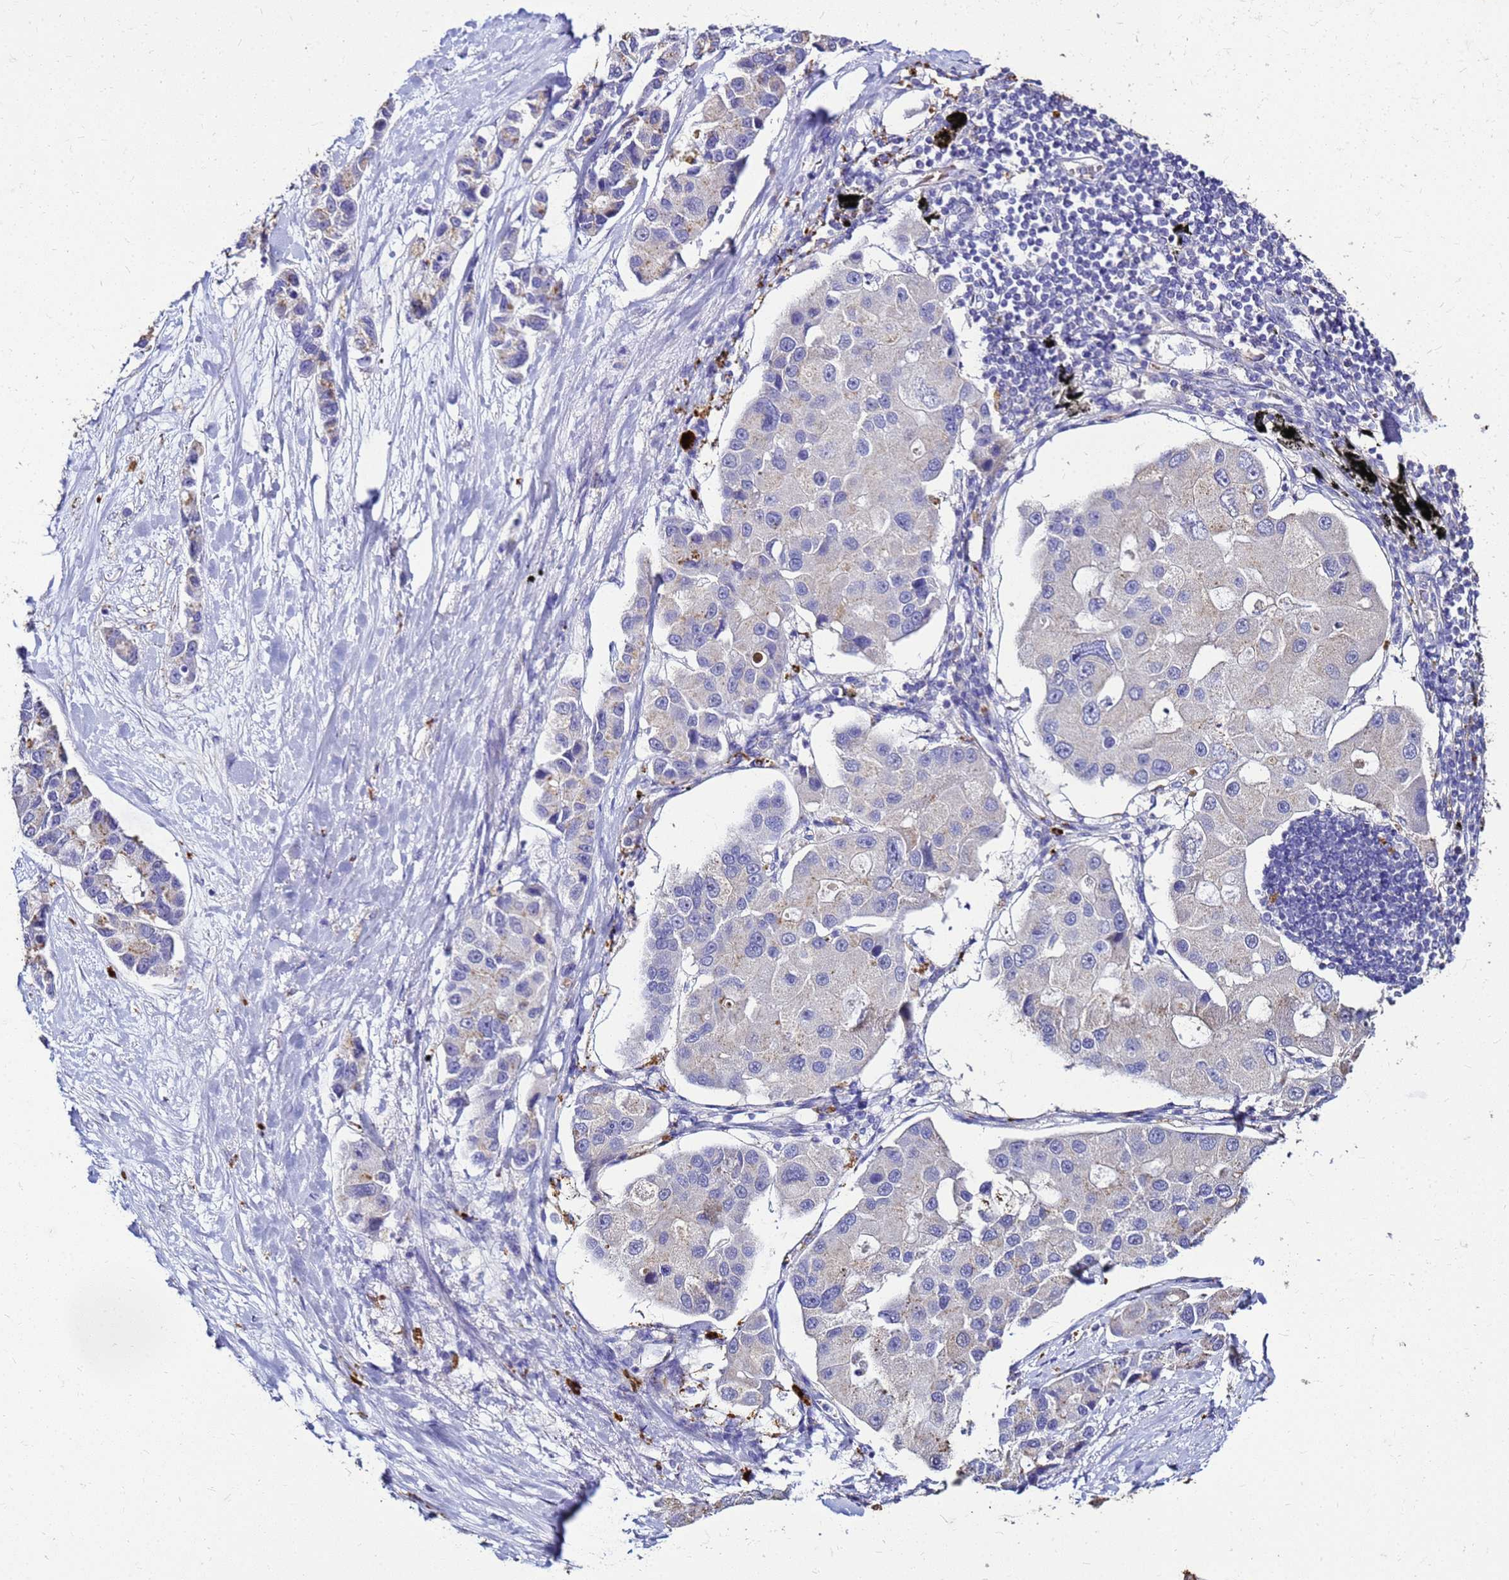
{"staining": {"intensity": "negative", "quantity": "none", "location": "none"}, "tissue": "lung cancer", "cell_type": "Tumor cells", "image_type": "cancer", "snomed": [{"axis": "morphology", "description": "Adenocarcinoma, NOS"}, {"axis": "topography", "description": "Lung"}], "caption": "This is an immunohistochemistry (IHC) micrograph of human lung adenocarcinoma. There is no positivity in tumor cells.", "gene": "S100A2", "patient": {"sex": "female", "age": 54}}